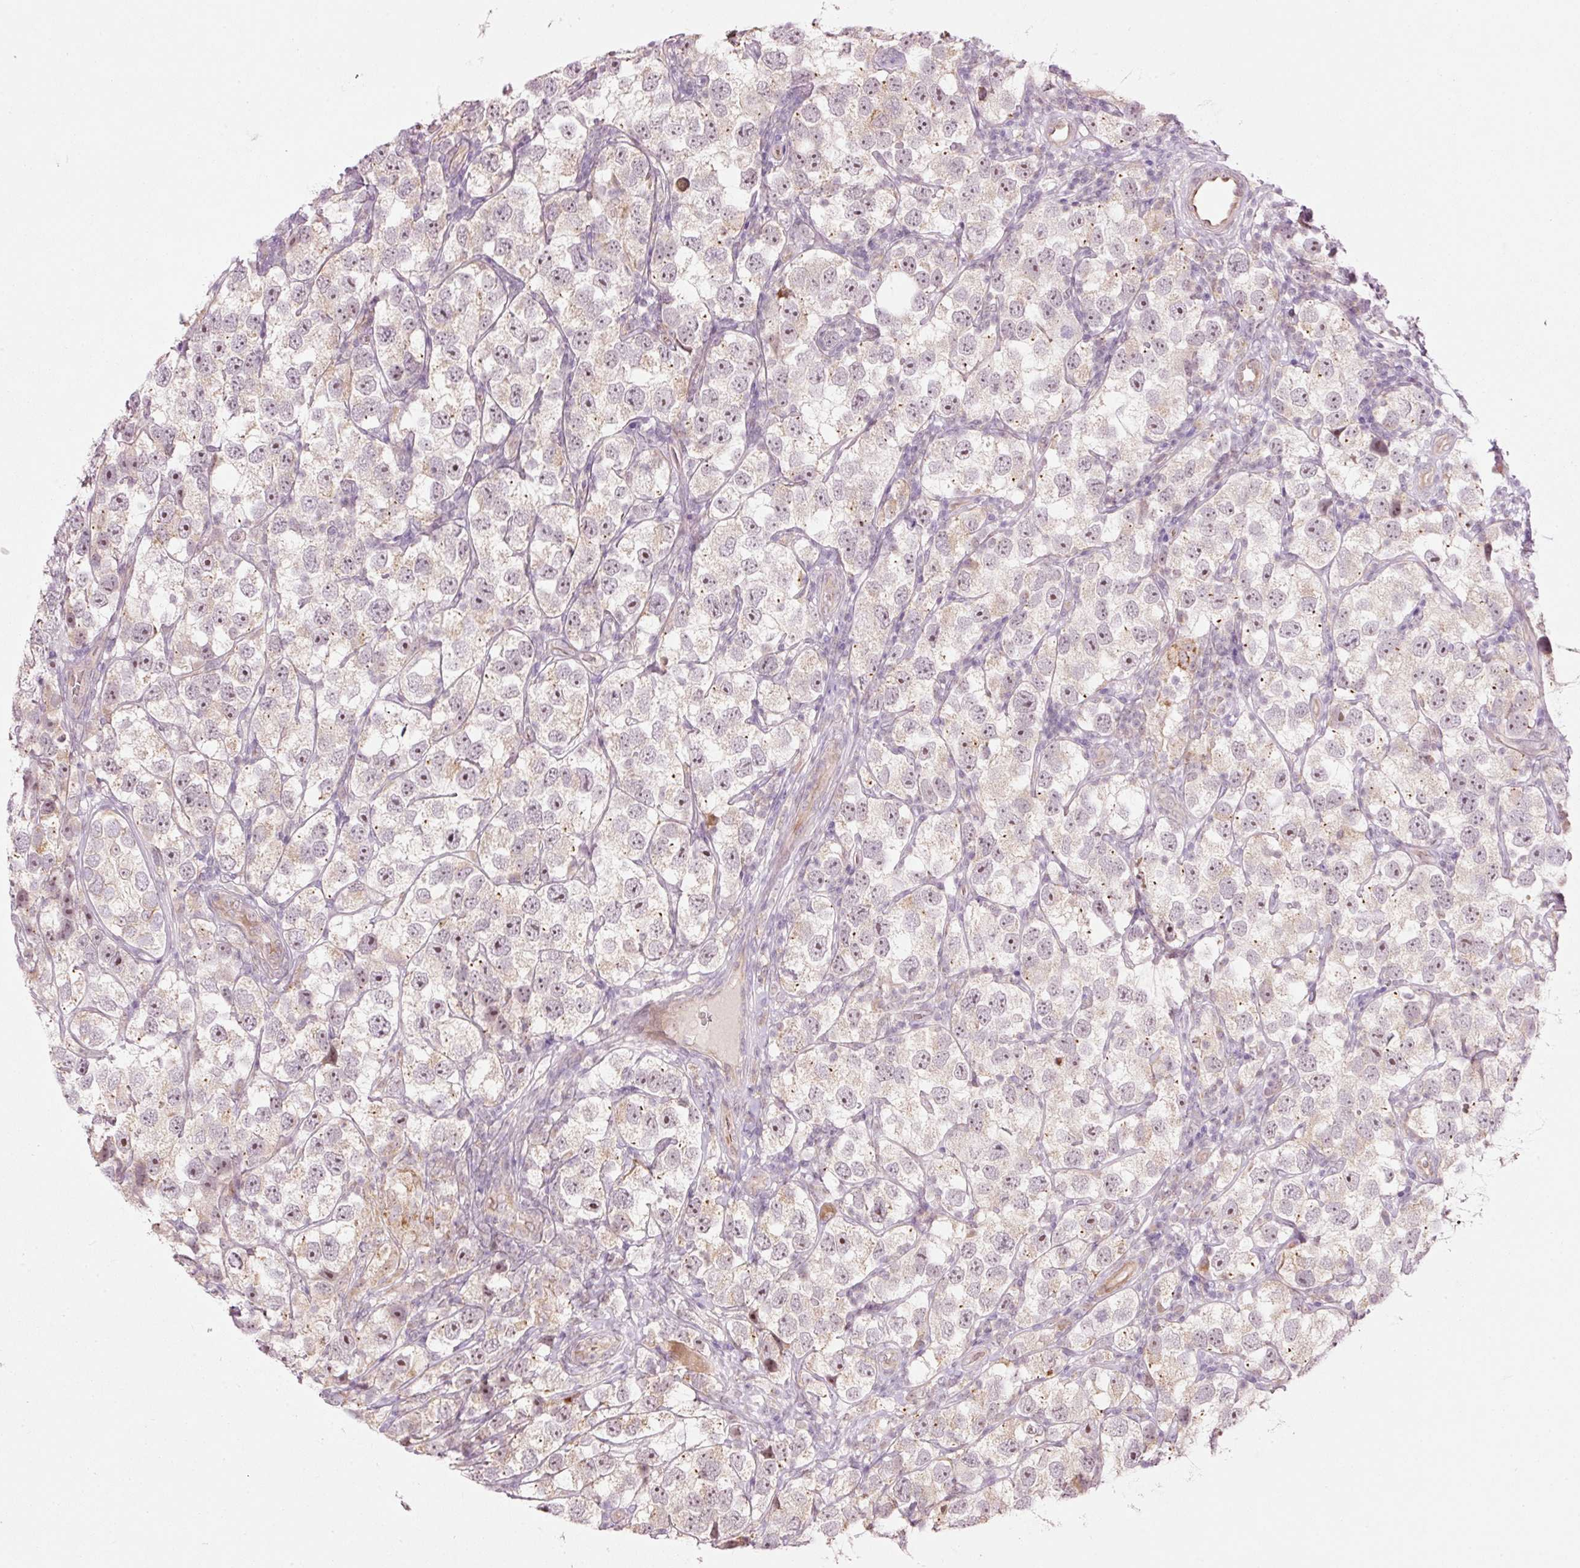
{"staining": {"intensity": "moderate", "quantity": "25%-75%", "location": "nuclear"}, "tissue": "testis cancer", "cell_type": "Tumor cells", "image_type": "cancer", "snomed": [{"axis": "morphology", "description": "Seminoma, NOS"}, {"axis": "topography", "description": "Testis"}], "caption": "High-power microscopy captured an immunohistochemistry micrograph of testis seminoma, revealing moderate nuclear positivity in about 25%-75% of tumor cells.", "gene": "CDC20B", "patient": {"sex": "male", "age": 26}}